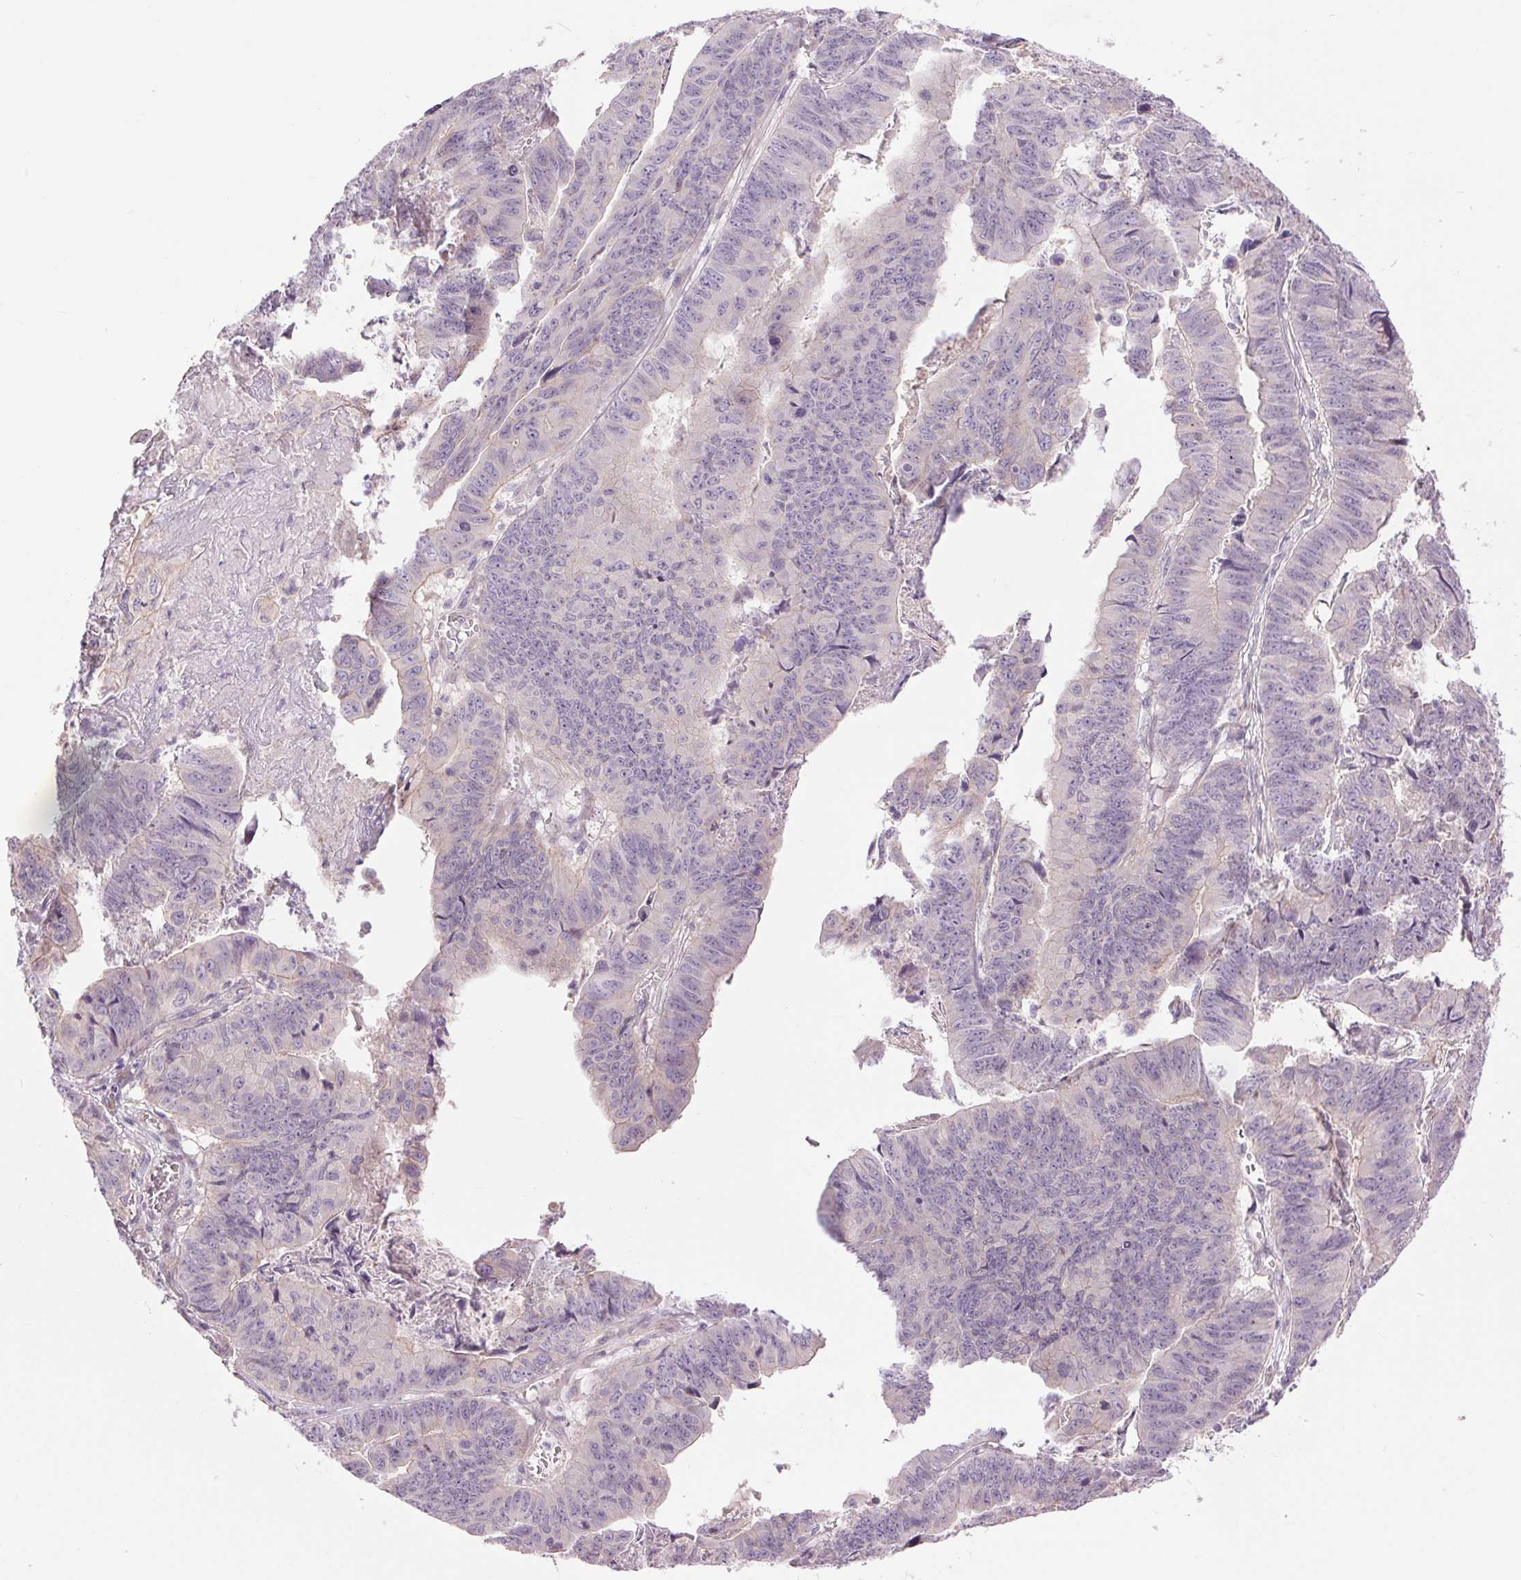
{"staining": {"intensity": "negative", "quantity": "none", "location": "none"}, "tissue": "stomach cancer", "cell_type": "Tumor cells", "image_type": "cancer", "snomed": [{"axis": "morphology", "description": "Adenocarcinoma, NOS"}, {"axis": "topography", "description": "Stomach, lower"}], "caption": "High power microscopy image of an IHC micrograph of stomach cancer (adenocarcinoma), revealing no significant positivity in tumor cells. The staining is performed using DAB (3,3'-diaminobenzidine) brown chromogen with nuclei counter-stained in using hematoxylin.", "gene": "CTNNA3", "patient": {"sex": "male", "age": 77}}